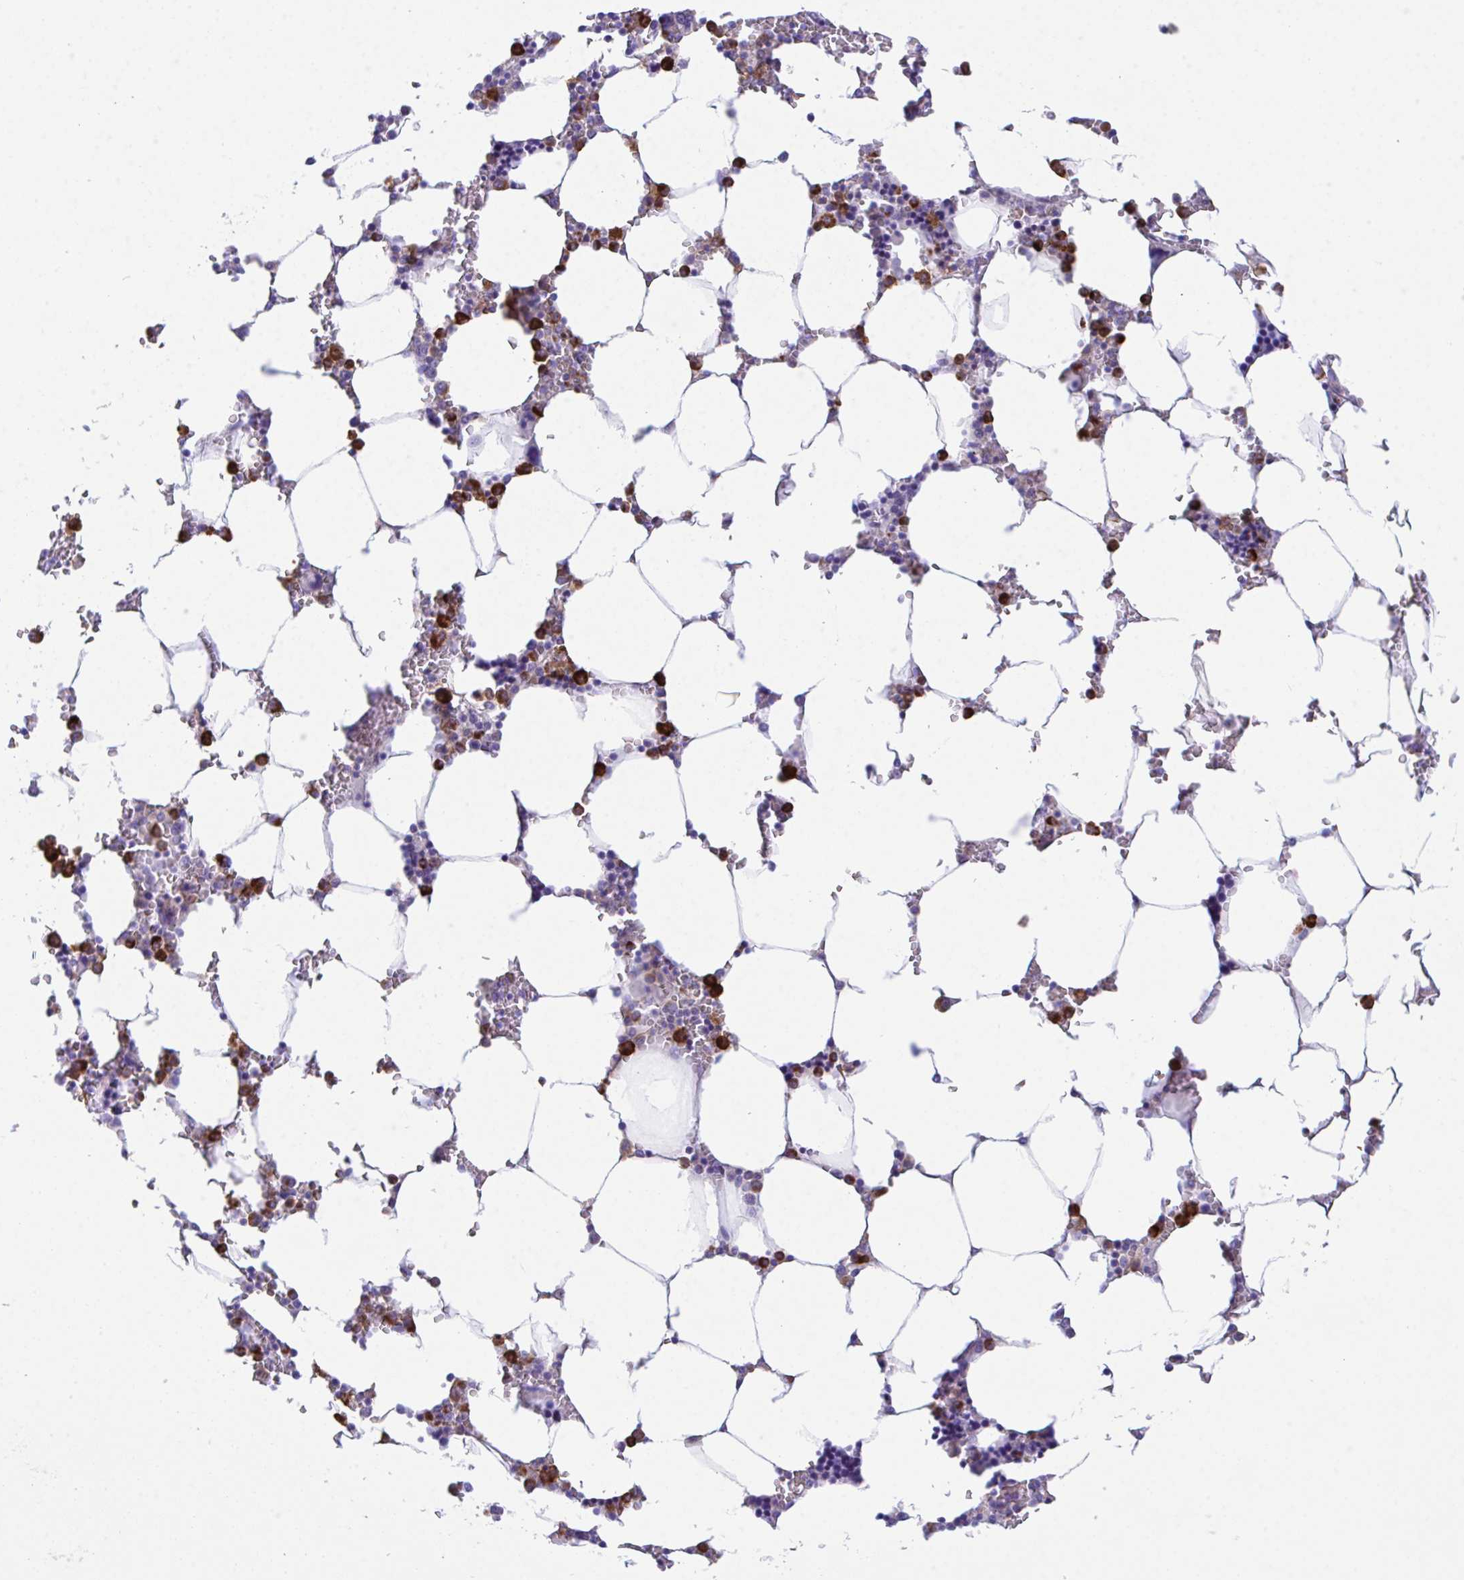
{"staining": {"intensity": "strong", "quantity": "<25%", "location": "cytoplasmic/membranous"}, "tissue": "bone marrow", "cell_type": "Hematopoietic cells", "image_type": "normal", "snomed": [{"axis": "morphology", "description": "Normal tissue, NOS"}, {"axis": "topography", "description": "Bone marrow"}], "caption": "DAB (3,3'-diaminobenzidine) immunohistochemical staining of normal human bone marrow shows strong cytoplasmic/membranous protein positivity in about <25% of hematopoietic cells.", "gene": "HOXB4", "patient": {"sex": "male", "age": 64}}